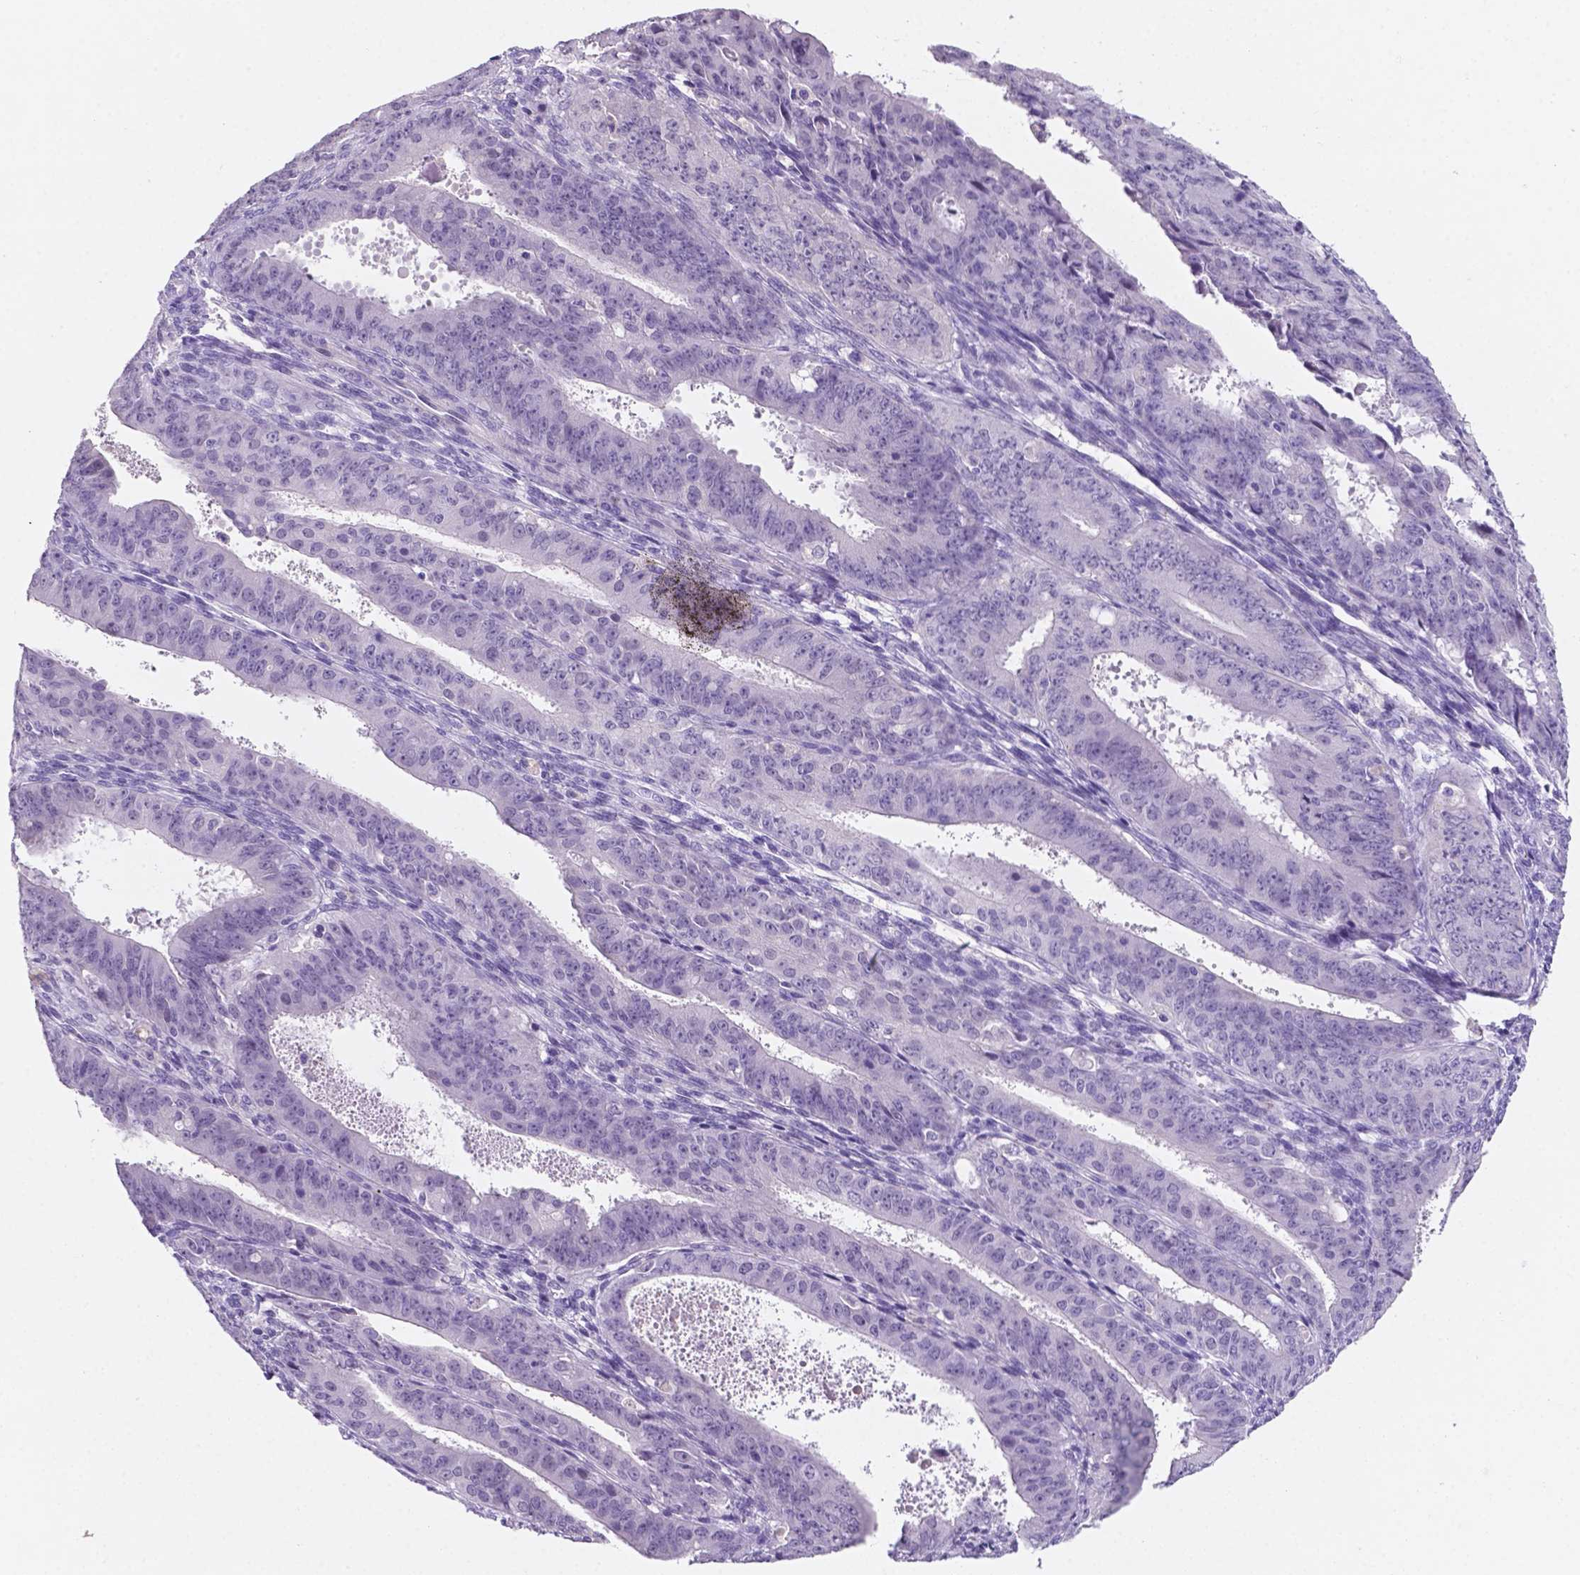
{"staining": {"intensity": "negative", "quantity": "none", "location": "none"}, "tissue": "ovarian cancer", "cell_type": "Tumor cells", "image_type": "cancer", "snomed": [{"axis": "morphology", "description": "Carcinoma, endometroid"}, {"axis": "topography", "description": "Ovary"}], "caption": "The immunohistochemistry (IHC) histopathology image has no significant positivity in tumor cells of endometroid carcinoma (ovarian) tissue. The staining is performed using DAB brown chromogen with nuclei counter-stained in using hematoxylin.", "gene": "EBLN2", "patient": {"sex": "female", "age": 42}}